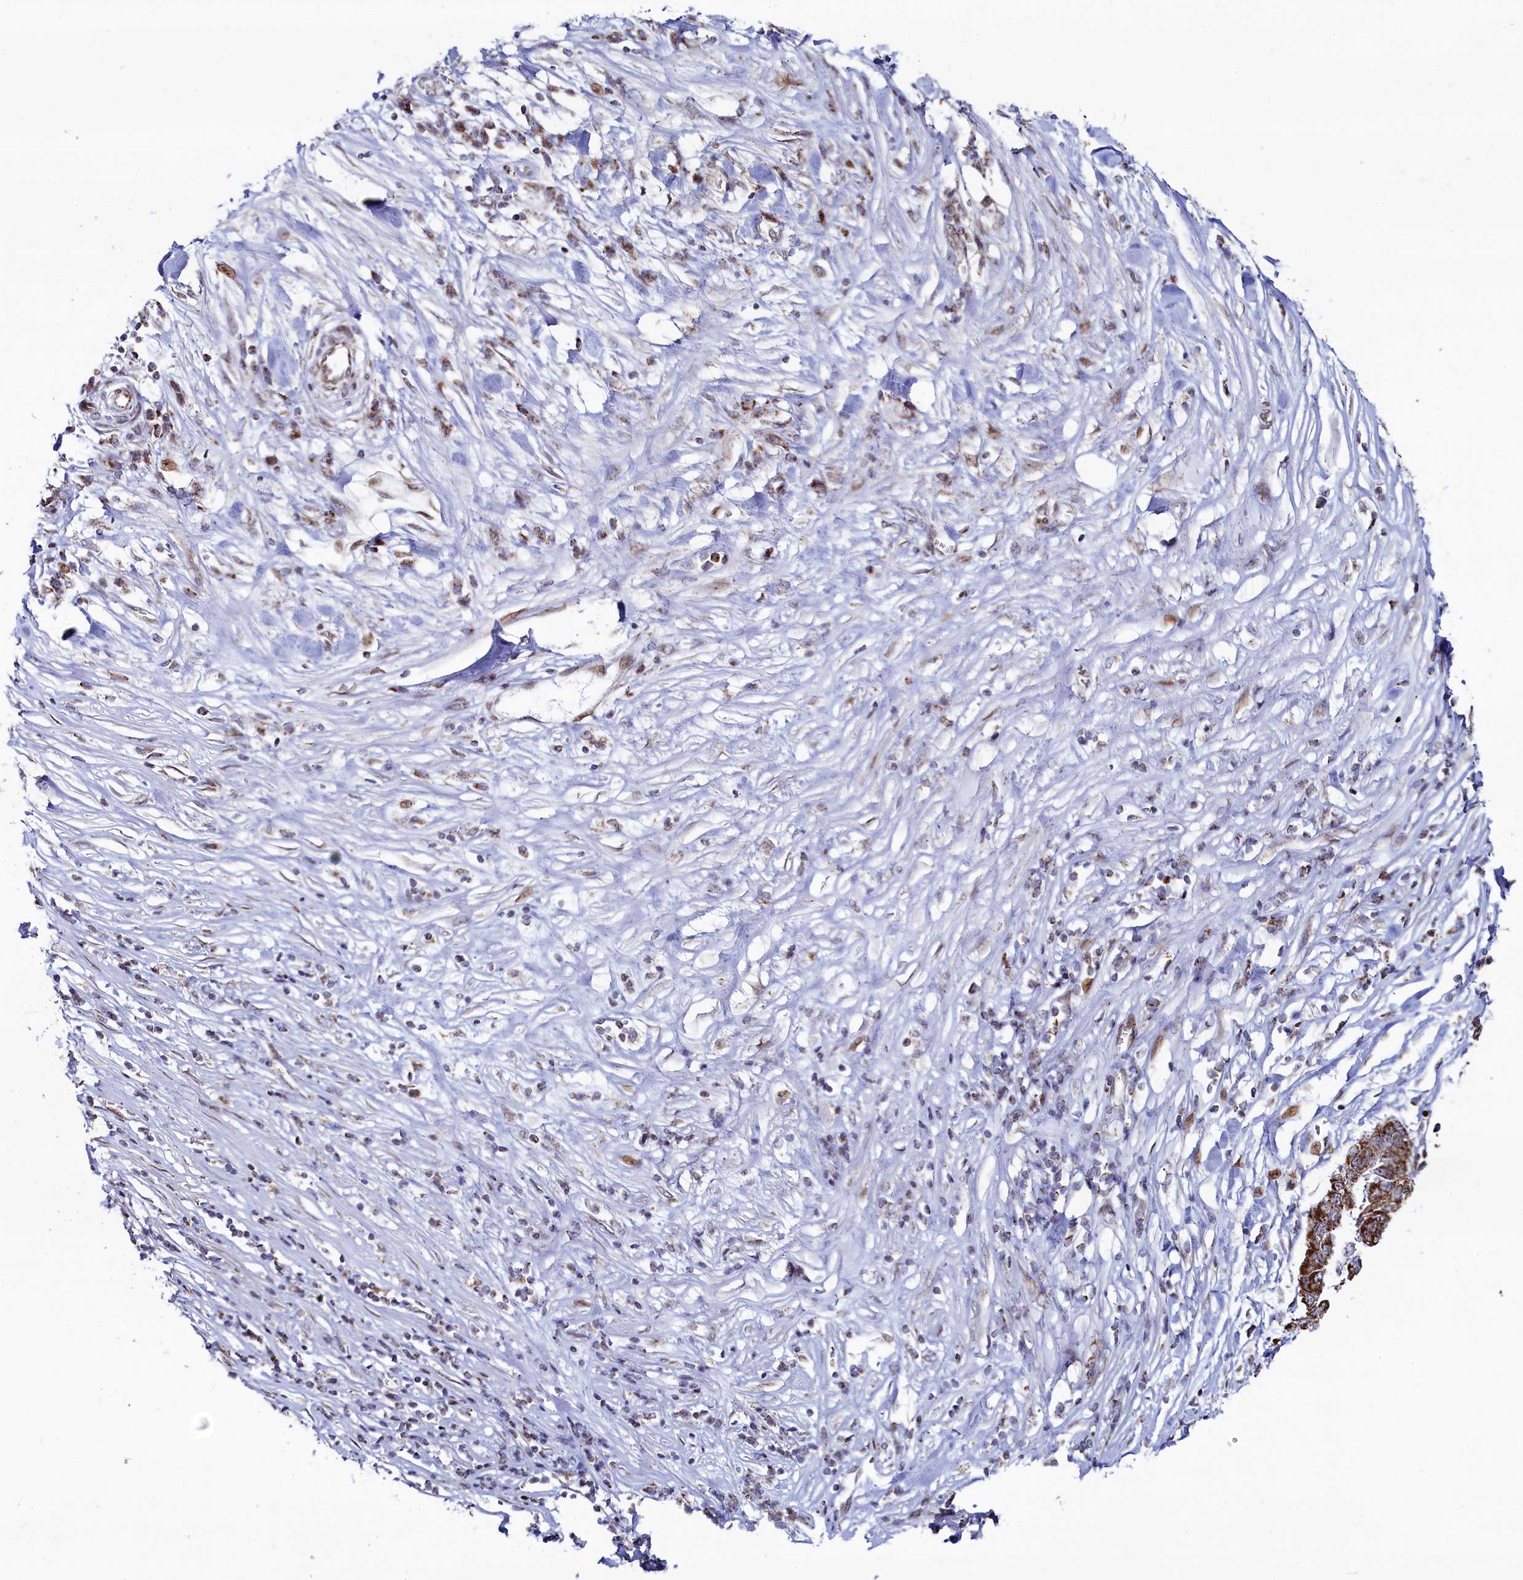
{"staining": {"intensity": "strong", "quantity": ">75%", "location": "cytoplasmic/membranous"}, "tissue": "pancreatic cancer", "cell_type": "Tumor cells", "image_type": "cancer", "snomed": [{"axis": "morphology", "description": "Adenocarcinoma, NOS"}, {"axis": "topography", "description": "Pancreas"}], "caption": "A brown stain labels strong cytoplasmic/membranous expression of a protein in human pancreatic cancer tumor cells. (Brightfield microscopy of DAB IHC at high magnification).", "gene": "HDGFL3", "patient": {"sex": "female", "age": 61}}